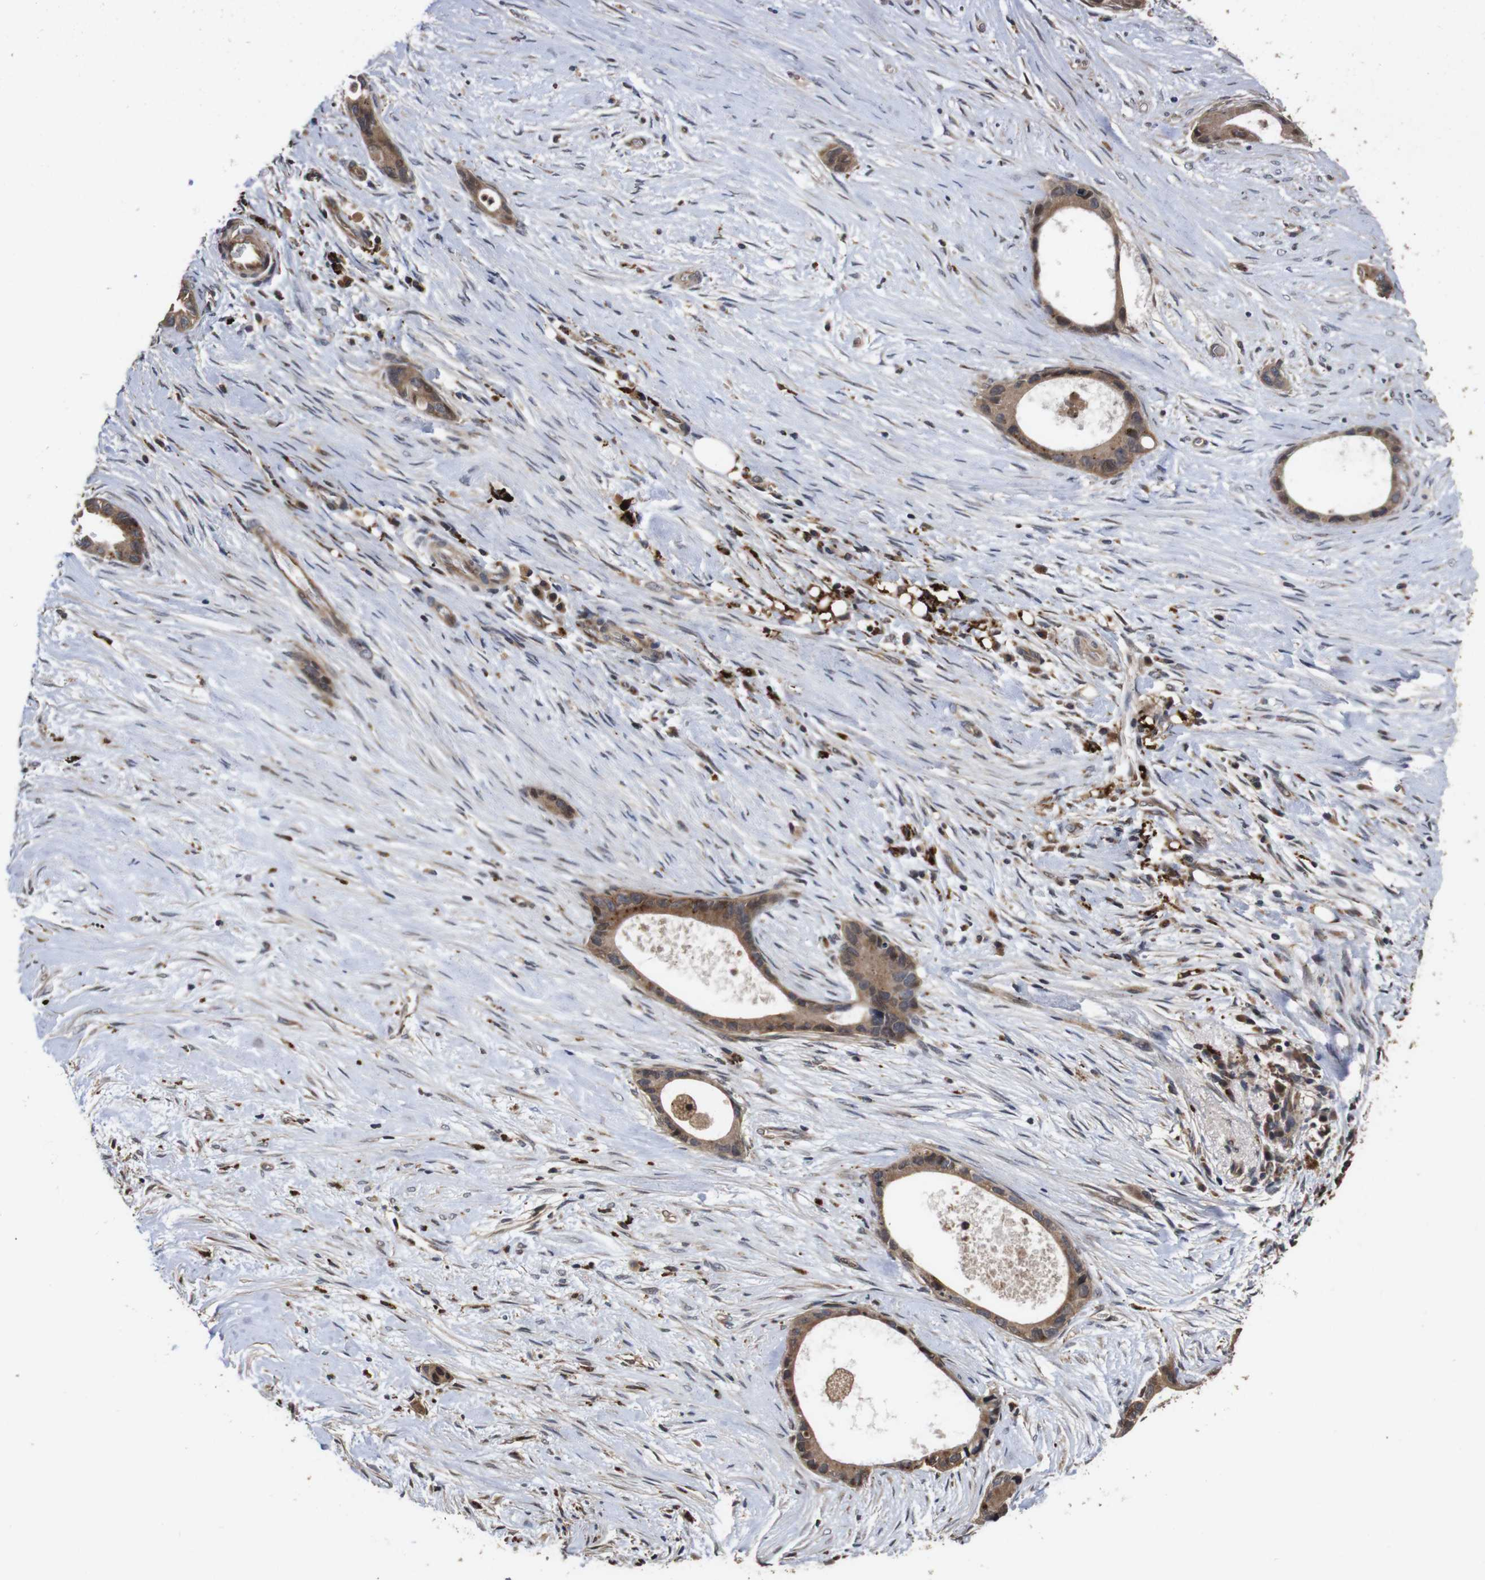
{"staining": {"intensity": "moderate", "quantity": ">75%", "location": "cytoplasmic/membranous"}, "tissue": "liver cancer", "cell_type": "Tumor cells", "image_type": "cancer", "snomed": [{"axis": "morphology", "description": "Cholangiocarcinoma"}, {"axis": "topography", "description": "Liver"}], "caption": "This is an image of IHC staining of cholangiocarcinoma (liver), which shows moderate staining in the cytoplasmic/membranous of tumor cells.", "gene": "PTPN14", "patient": {"sex": "female", "age": 55}}